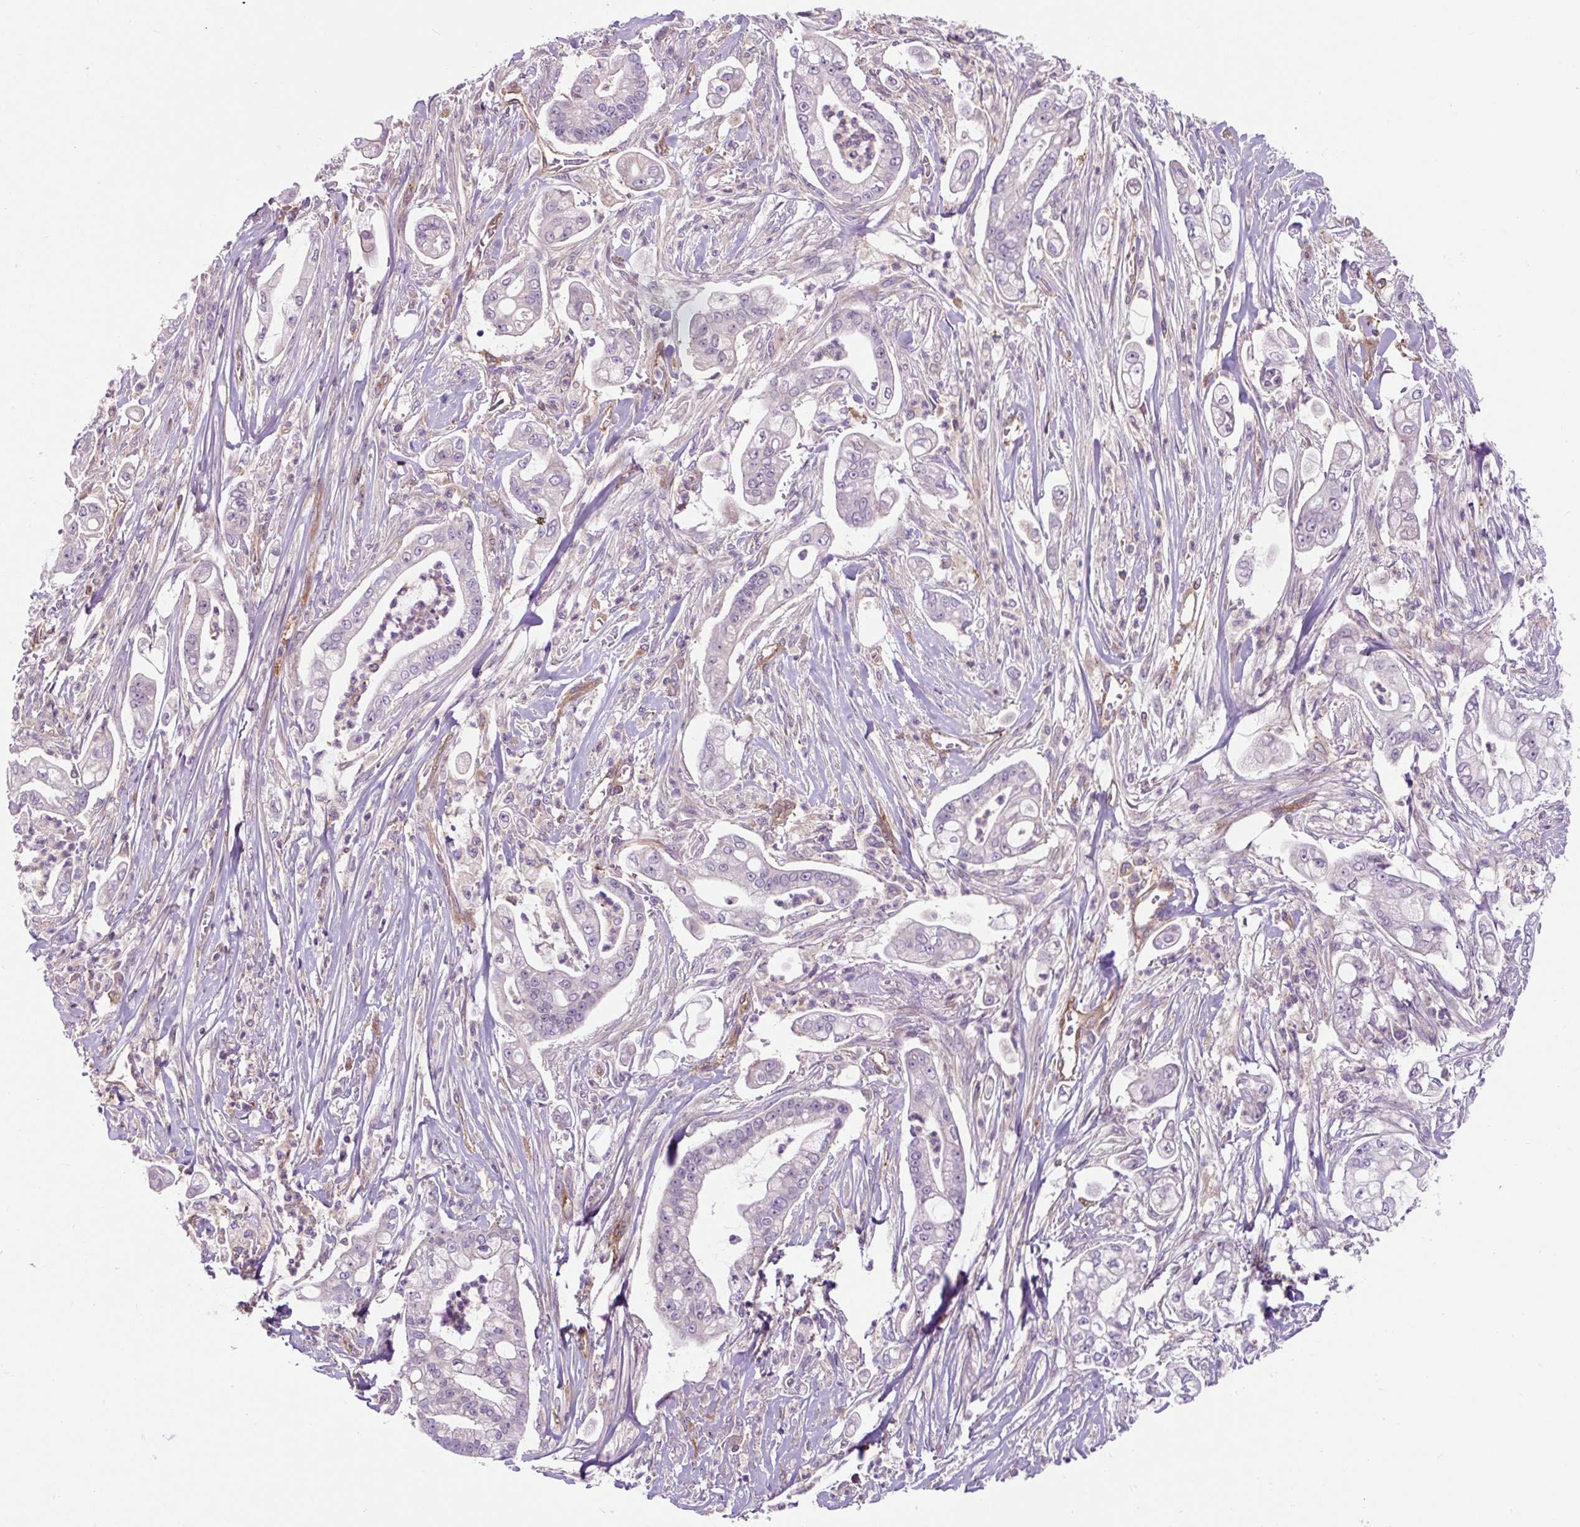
{"staining": {"intensity": "negative", "quantity": "none", "location": "none"}, "tissue": "pancreatic cancer", "cell_type": "Tumor cells", "image_type": "cancer", "snomed": [{"axis": "morphology", "description": "Adenocarcinoma, NOS"}, {"axis": "topography", "description": "Pancreas"}], "caption": "High power microscopy micrograph of an immunohistochemistry (IHC) photomicrograph of pancreatic cancer (adenocarcinoma), revealing no significant expression in tumor cells.", "gene": "PCDHGB3", "patient": {"sex": "female", "age": 69}}